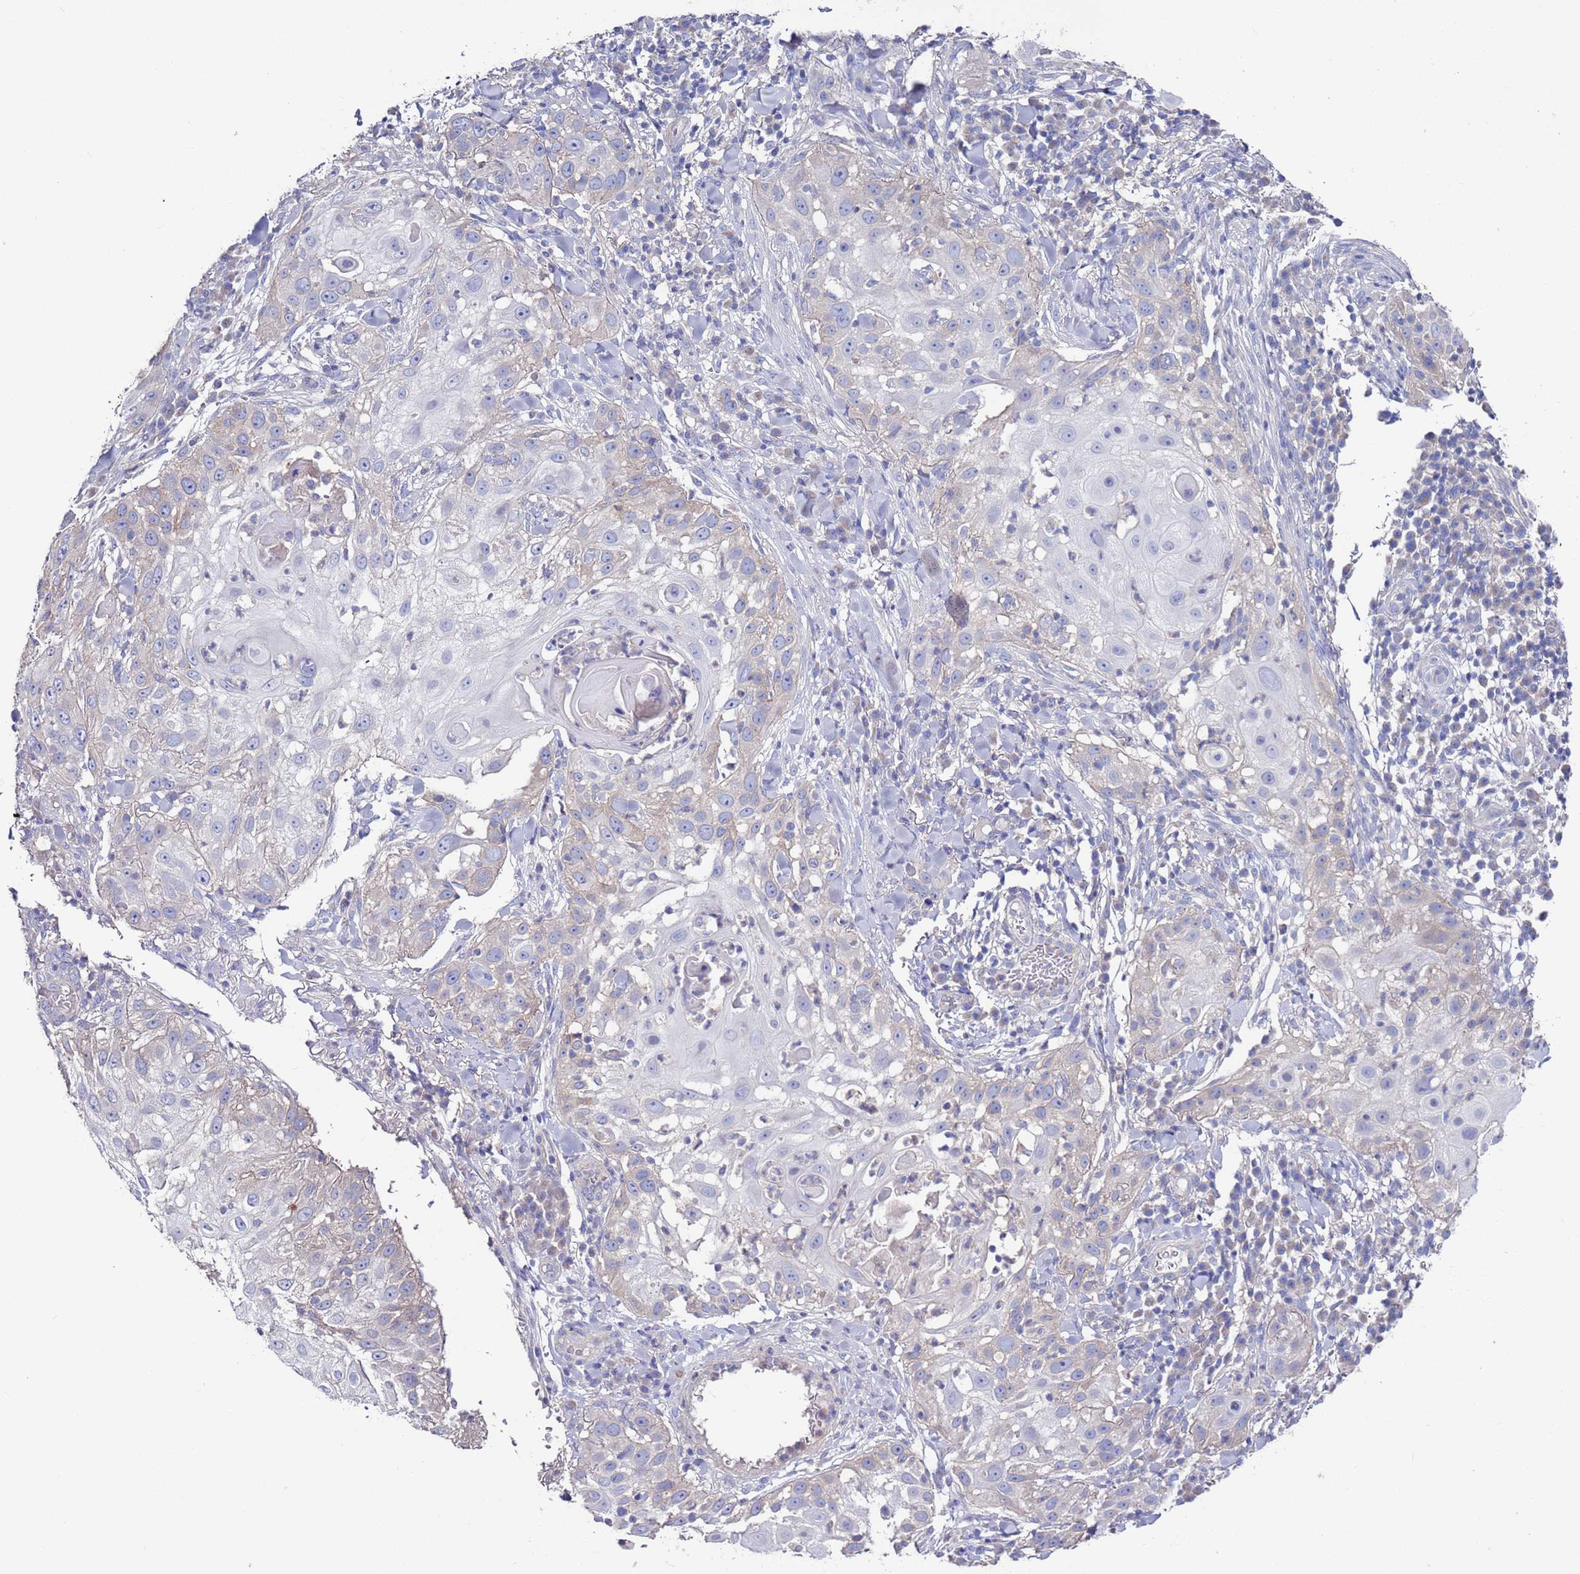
{"staining": {"intensity": "weak", "quantity": "<25%", "location": "cytoplasmic/membranous"}, "tissue": "skin cancer", "cell_type": "Tumor cells", "image_type": "cancer", "snomed": [{"axis": "morphology", "description": "Squamous cell carcinoma, NOS"}, {"axis": "topography", "description": "Skin"}], "caption": "An immunohistochemistry (IHC) micrograph of skin squamous cell carcinoma is shown. There is no staining in tumor cells of skin squamous cell carcinoma.", "gene": "KRTCAP3", "patient": {"sex": "female", "age": 44}}